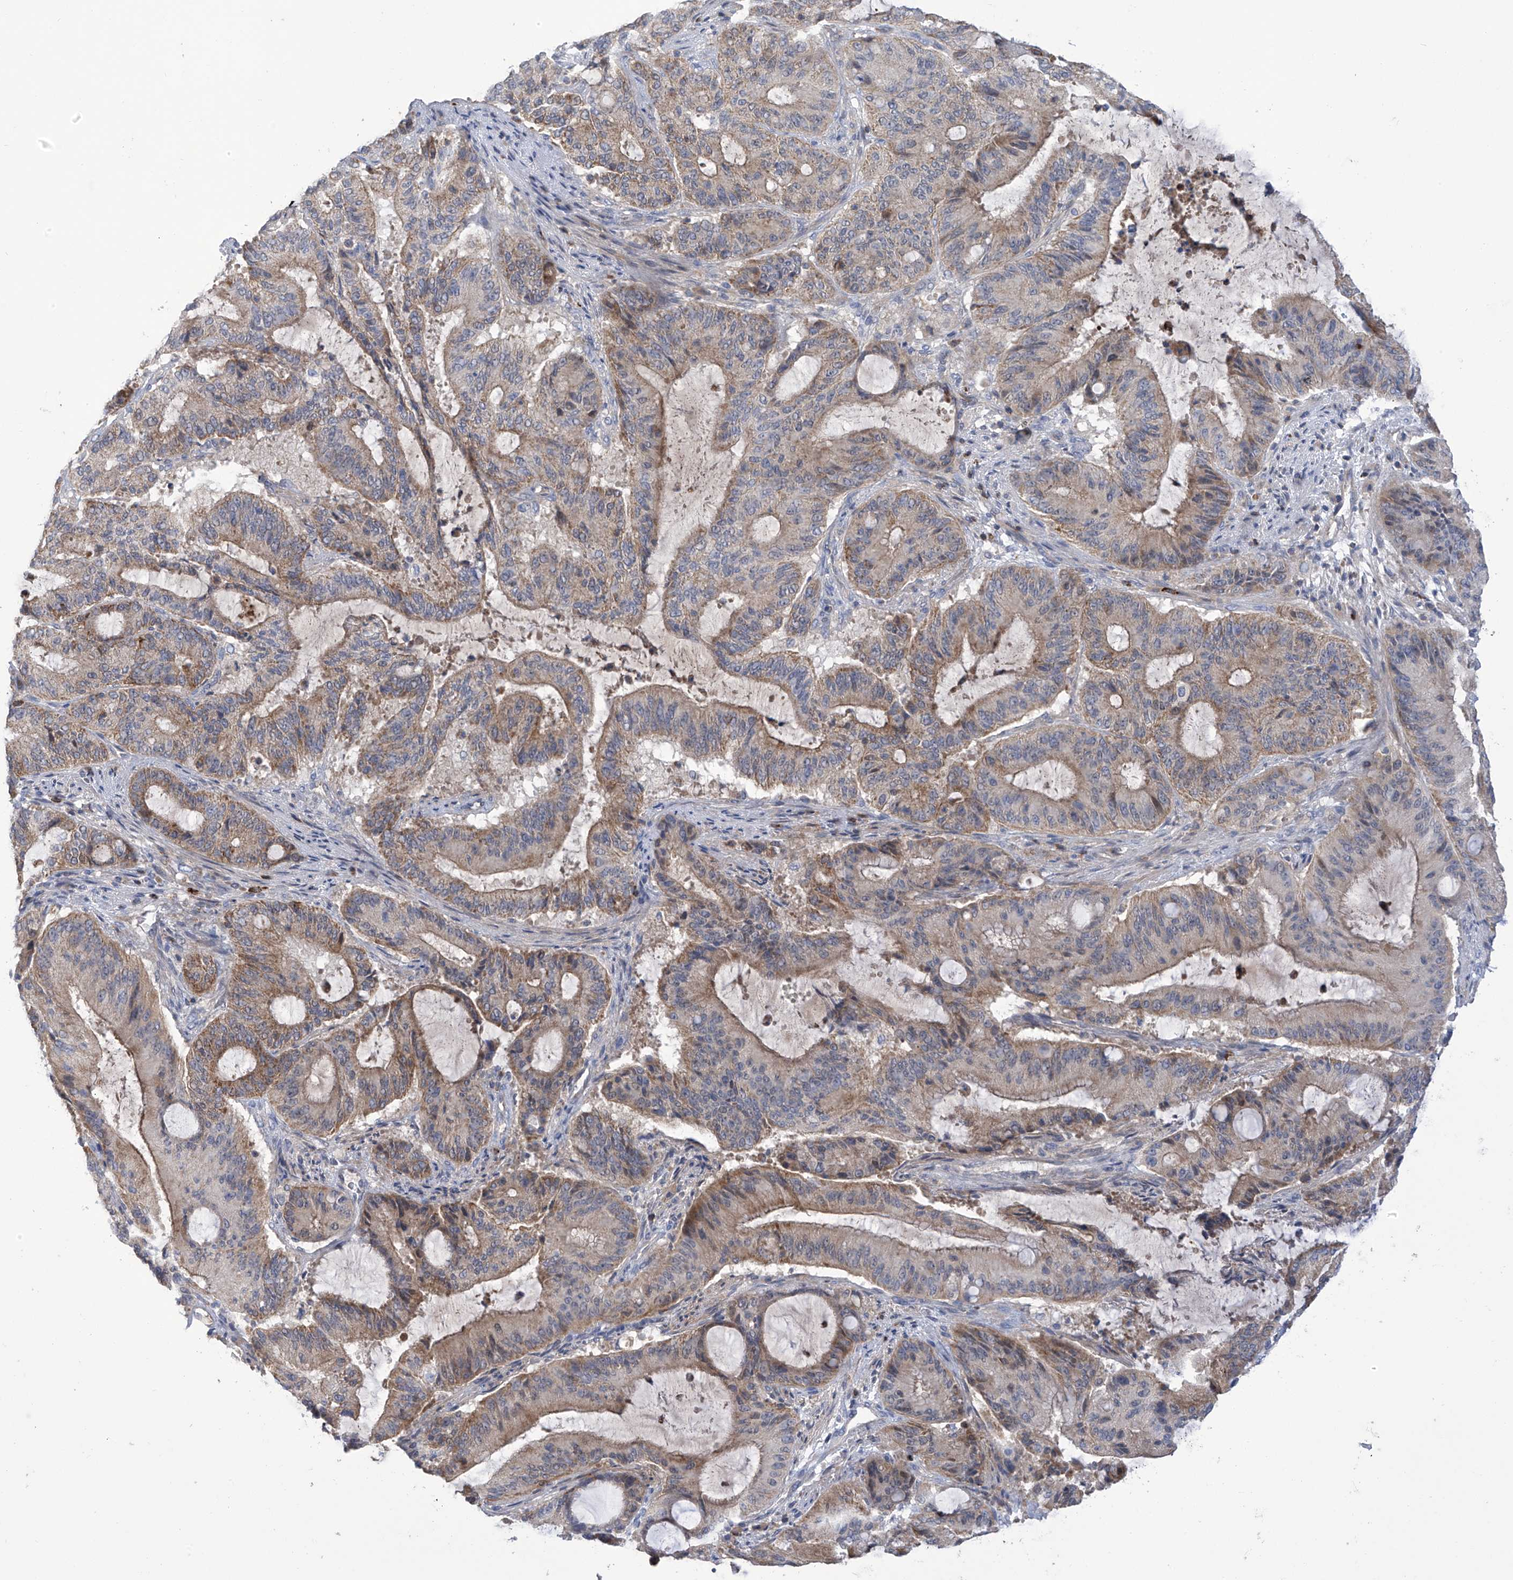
{"staining": {"intensity": "weak", "quantity": "25%-75%", "location": "cytoplasmic/membranous"}, "tissue": "liver cancer", "cell_type": "Tumor cells", "image_type": "cancer", "snomed": [{"axis": "morphology", "description": "Normal tissue, NOS"}, {"axis": "morphology", "description": "Cholangiocarcinoma"}, {"axis": "topography", "description": "Liver"}, {"axis": "topography", "description": "Peripheral nerve tissue"}], "caption": "Approximately 25%-75% of tumor cells in human cholangiocarcinoma (liver) display weak cytoplasmic/membranous protein staining as visualized by brown immunohistochemical staining.", "gene": "IBA57", "patient": {"sex": "female", "age": 73}}